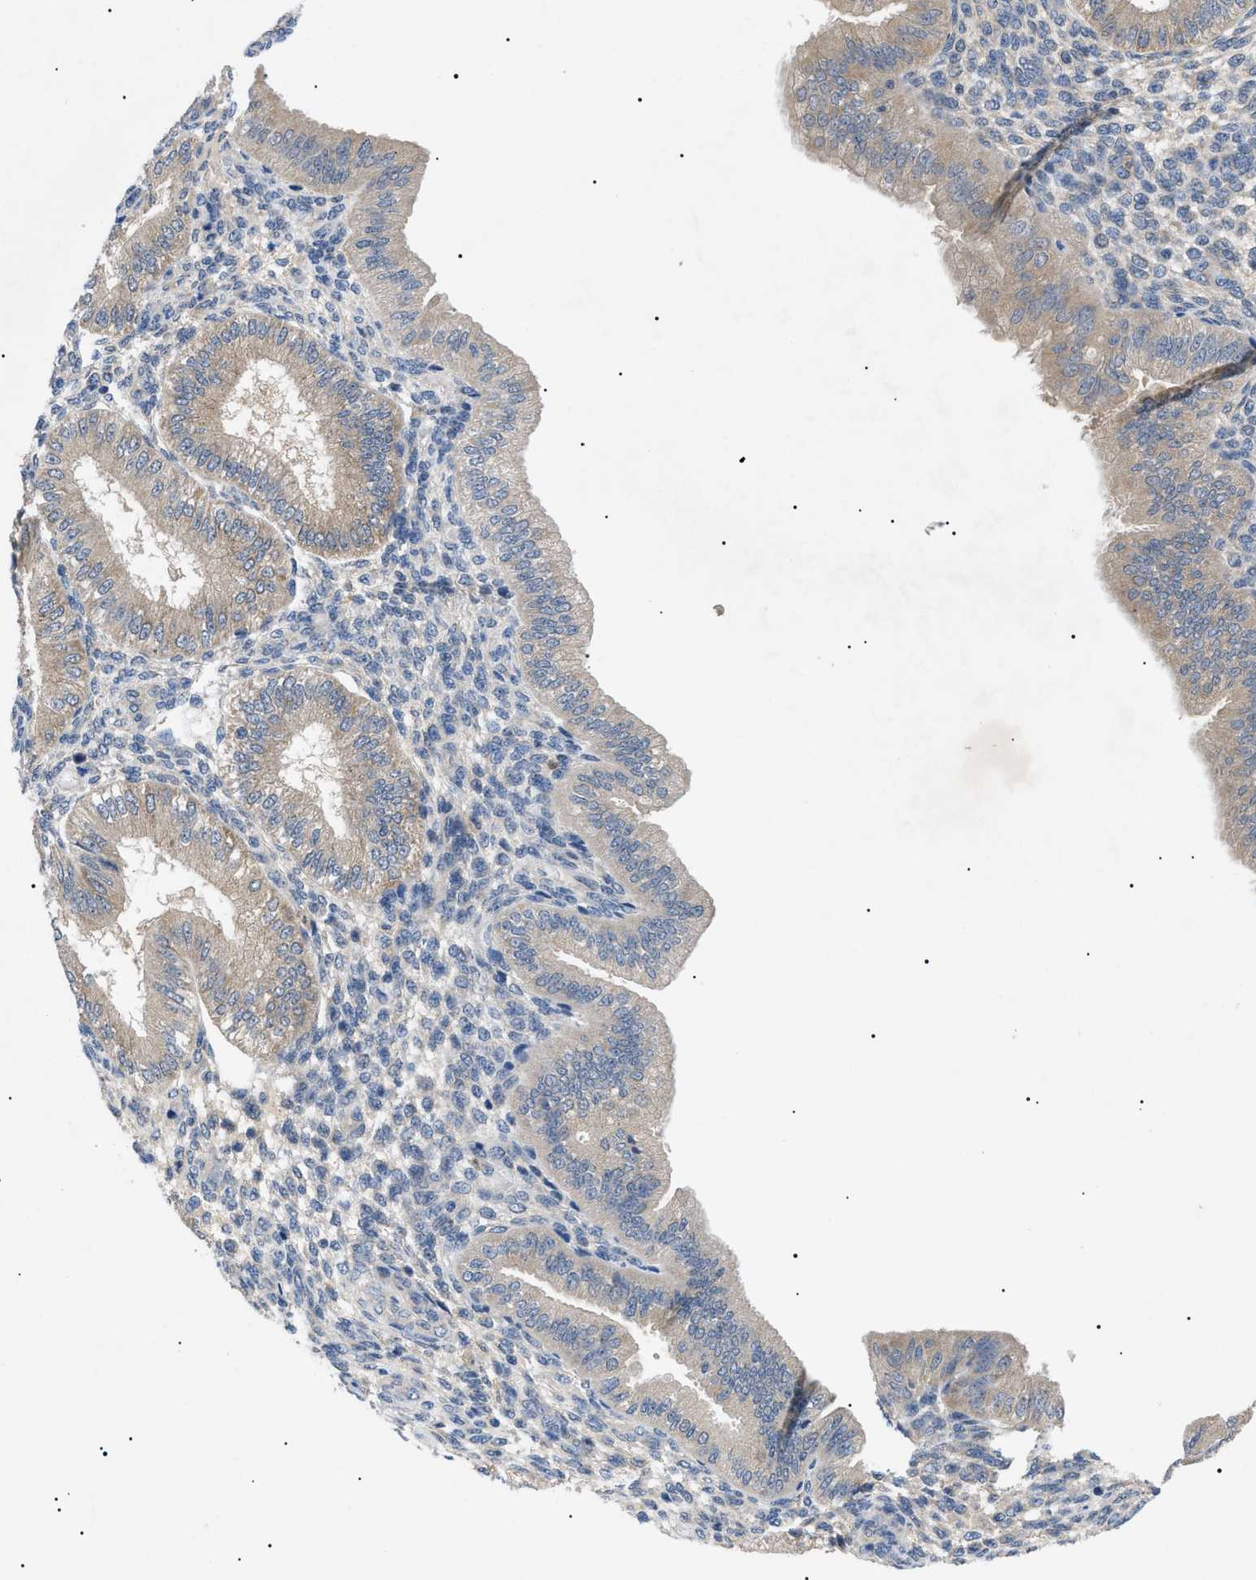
{"staining": {"intensity": "weak", "quantity": "<25%", "location": "cytoplasmic/membranous"}, "tissue": "endometrium", "cell_type": "Cells in endometrial stroma", "image_type": "normal", "snomed": [{"axis": "morphology", "description": "Normal tissue, NOS"}, {"axis": "topography", "description": "Endometrium"}], "caption": "This is a image of IHC staining of unremarkable endometrium, which shows no staining in cells in endometrial stroma.", "gene": "RIPK1", "patient": {"sex": "female", "age": 39}}